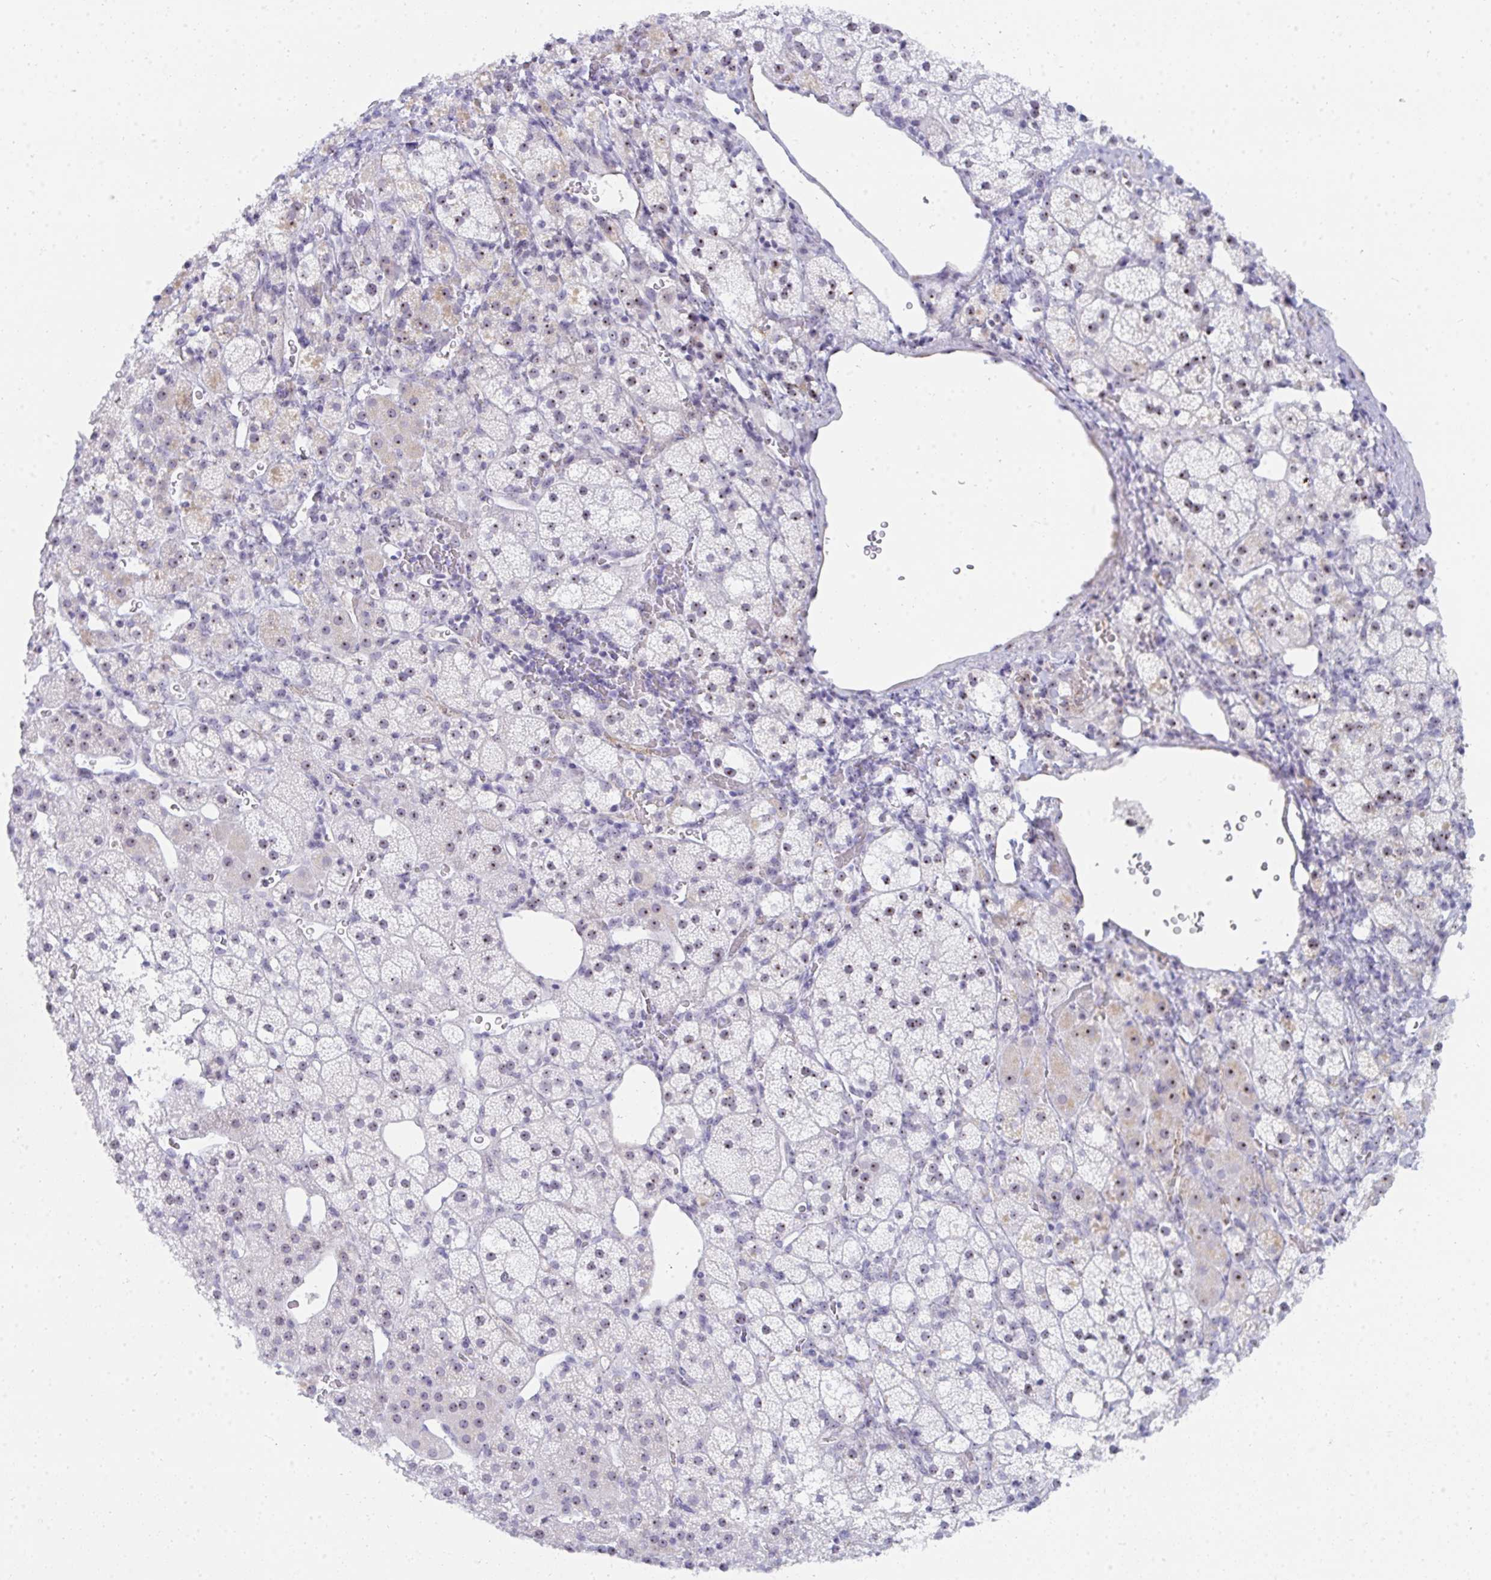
{"staining": {"intensity": "moderate", "quantity": "25%-75%", "location": "nuclear"}, "tissue": "adrenal gland", "cell_type": "Glandular cells", "image_type": "normal", "snomed": [{"axis": "morphology", "description": "Normal tissue, NOS"}, {"axis": "topography", "description": "Adrenal gland"}], "caption": "Protein positivity by immunohistochemistry reveals moderate nuclear staining in about 25%-75% of glandular cells in unremarkable adrenal gland.", "gene": "NOP10", "patient": {"sex": "male", "age": 53}}